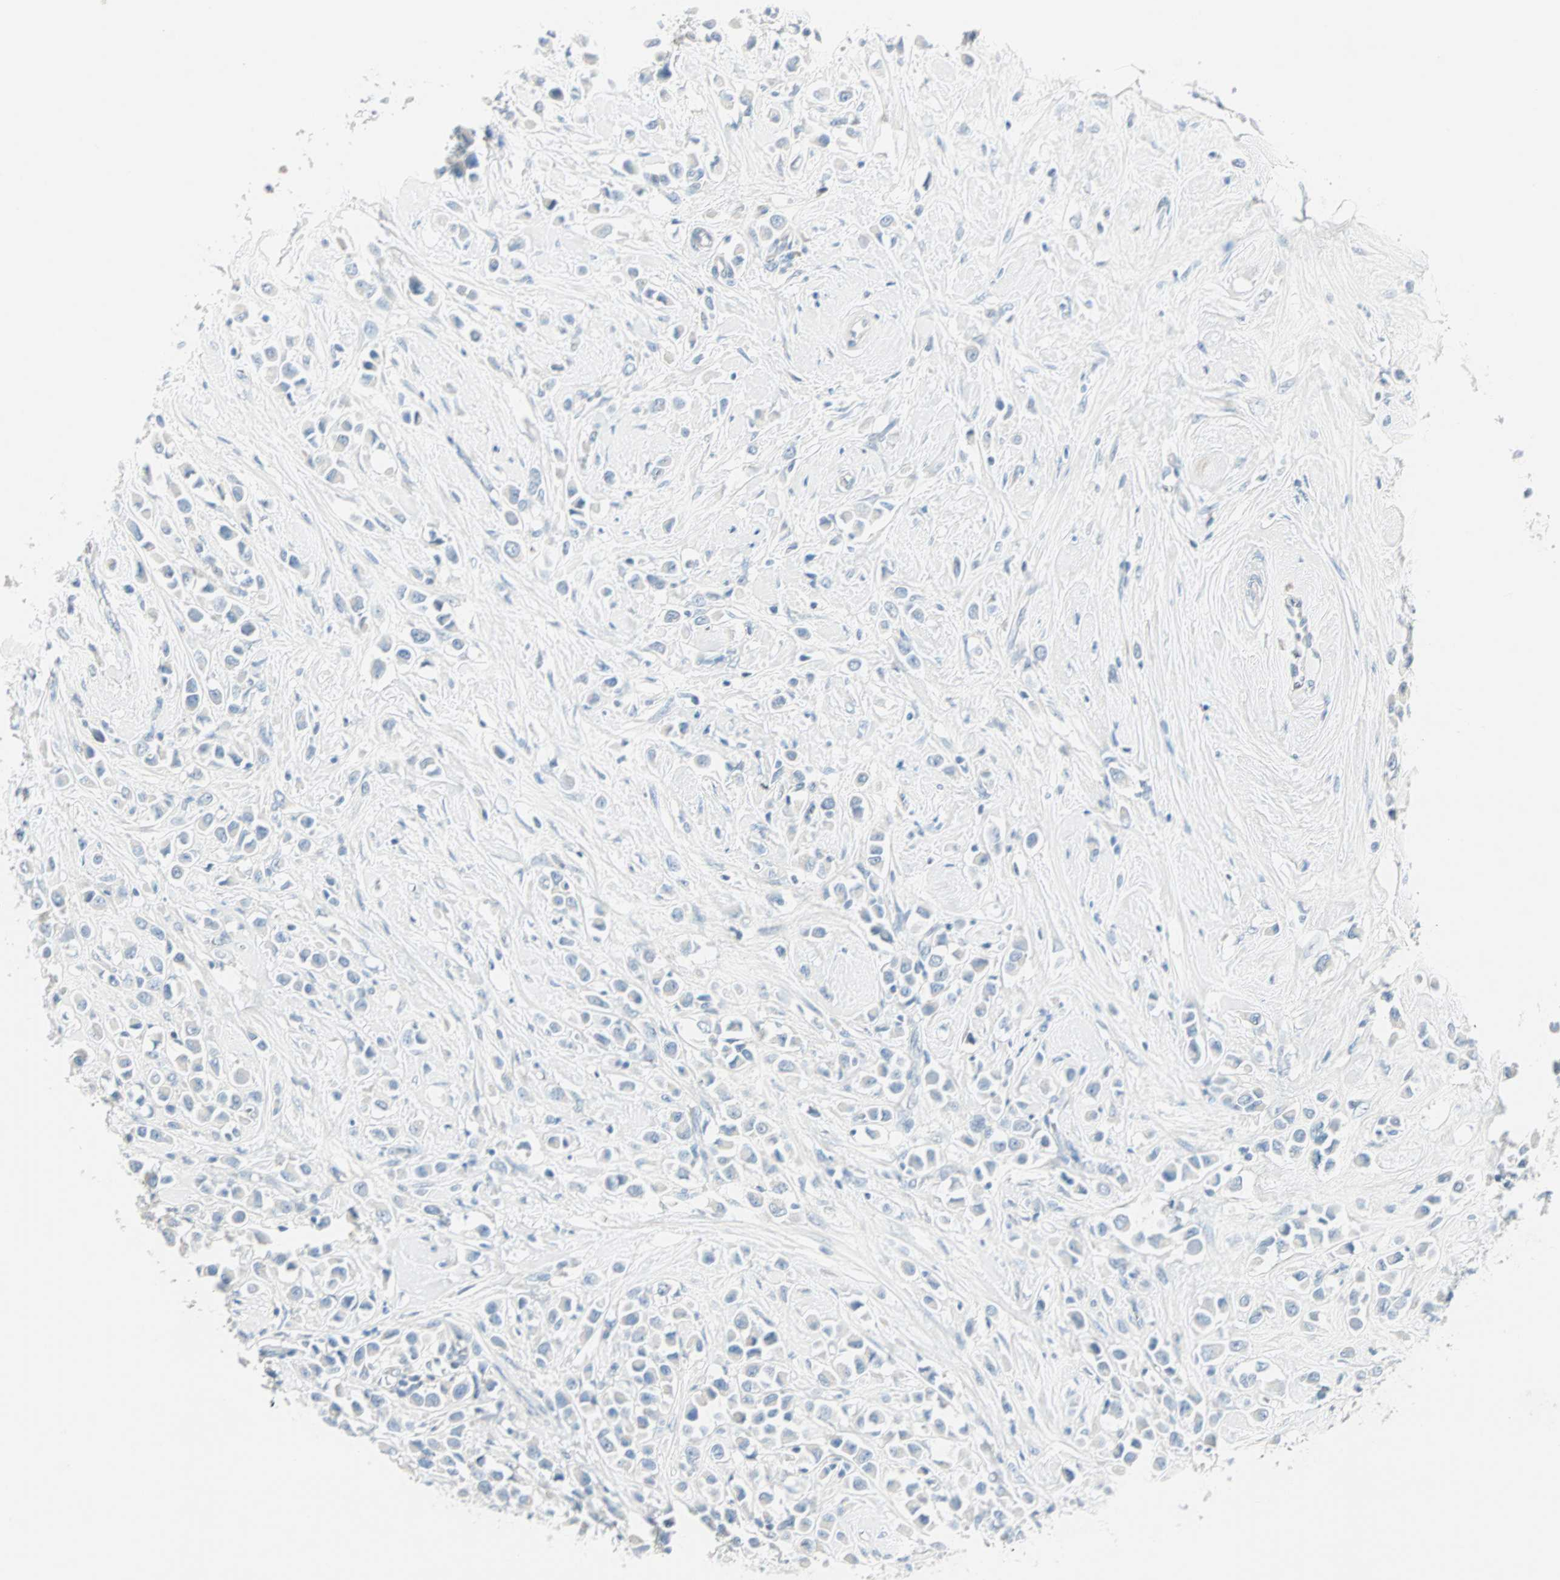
{"staining": {"intensity": "negative", "quantity": "none", "location": "none"}, "tissue": "breast cancer", "cell_type": "Tumor cells", "image_type": "cancer", "snomed": [{"axis": "morphology", "description": "Duct carcinoma"}, {"axis": "topography", "description": "Breast"}], "caption": "High power microscopy photomicrograph of an immunohistochemistry (IHC) photomicrograph of breast cancer (intraductal carcinoma), revealing no significant positivity in tumor cells.", "gene": "SULT1C2", "patient": {"sex": "female", "age": 61}}